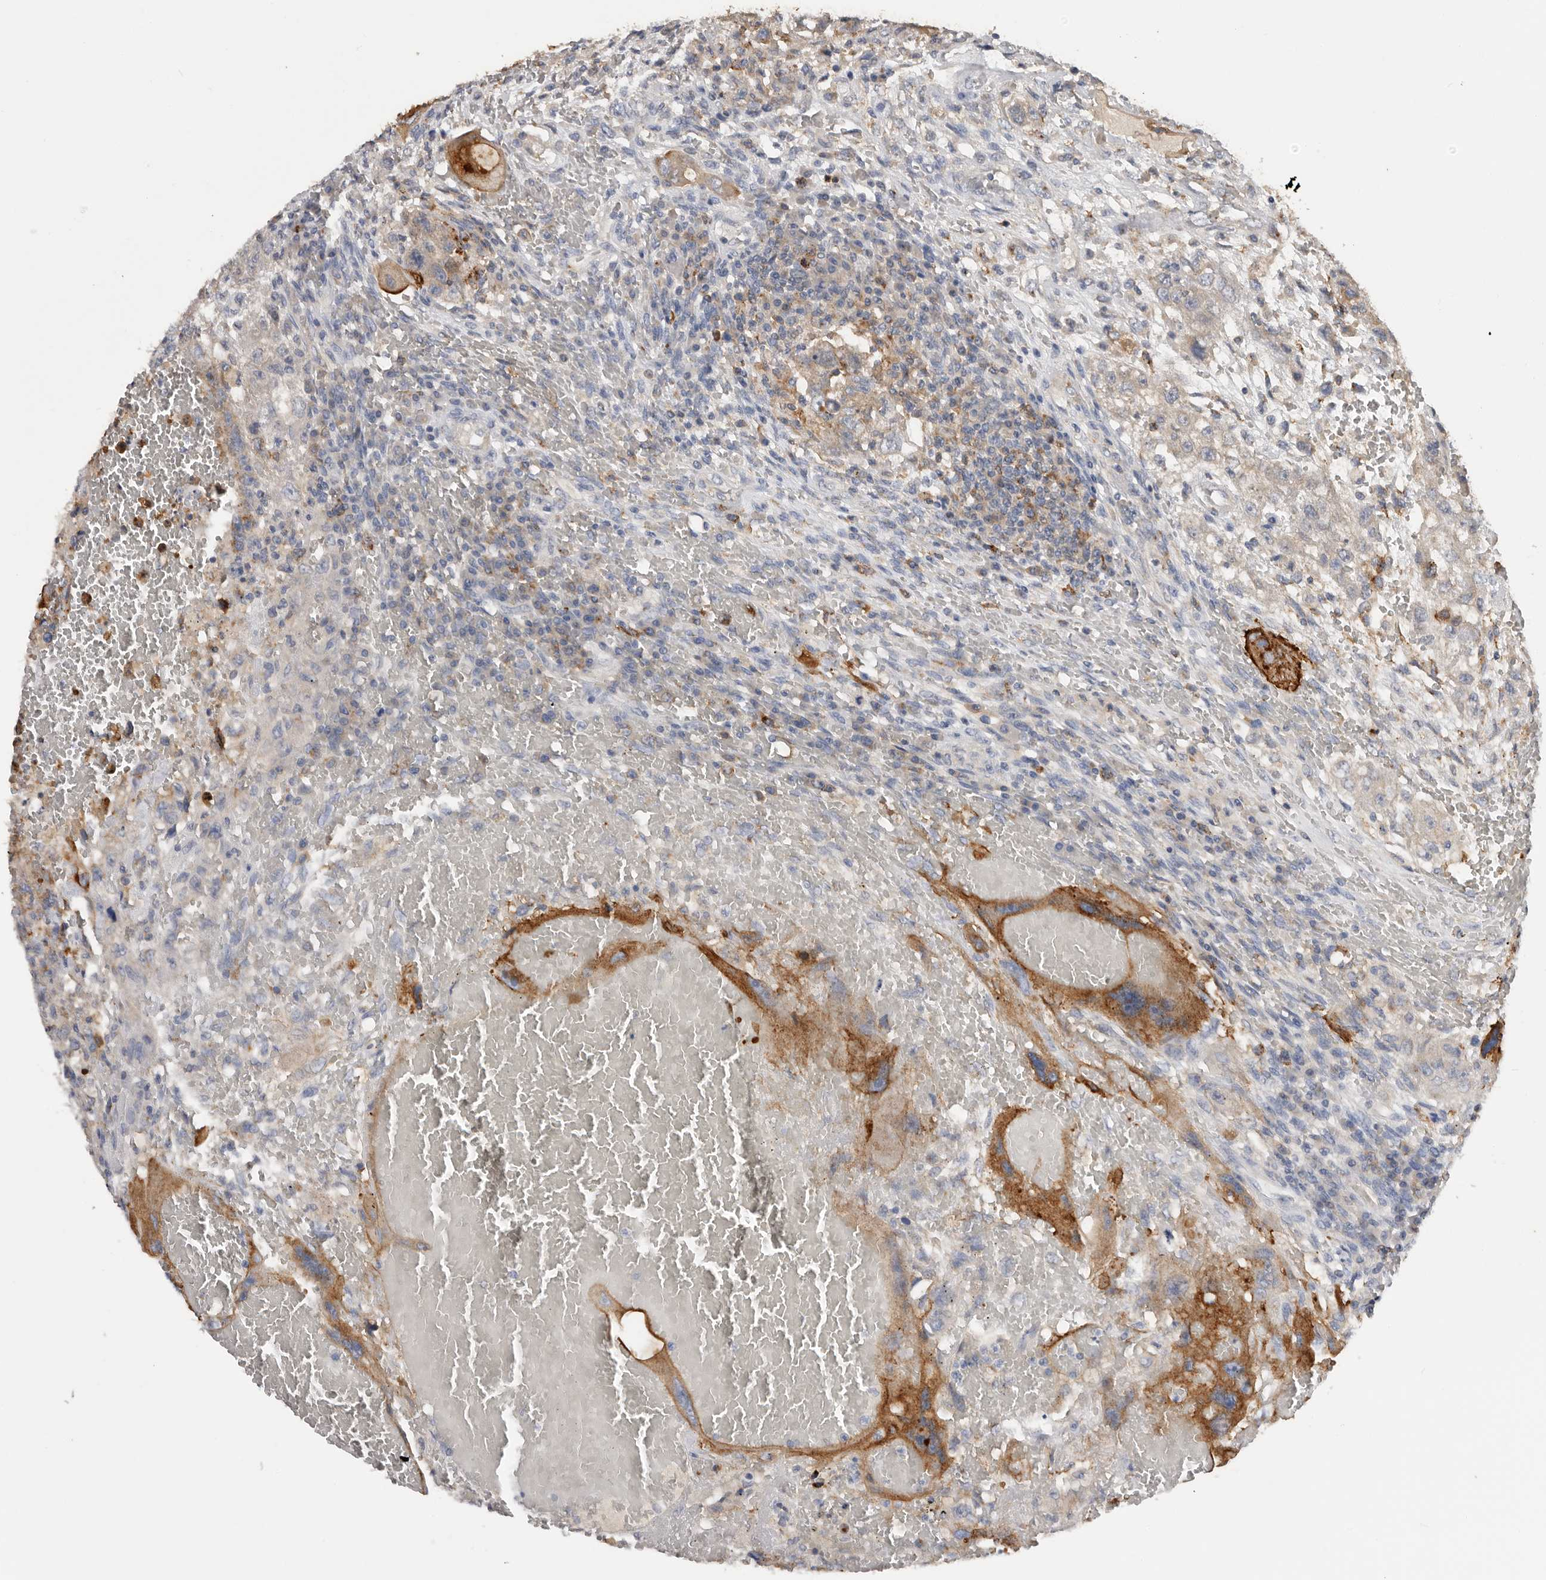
{"staining": {"intensity": "moderate", "quantity": ">75%", "location": "cytoplasmic/membranous"}, "tissue": "testis cancer", "cell_type": "Tumor cells", "image_type": "cancer", "snomed": [{"axis": "morphology", "description": "Carcinoma, Embryonal, NOS"}, {"axis": "topography", "description": "Testis"}], "caption": "A medium amount of moderate cytoplasmic/membranous expression is seen in about >75% of tumor cells in testis cancer tissue. The protein of interest is shown in brown color, while the nuclei are stained blue.", "gene": "TFRC", "patient": {"sex": "male", "age": 26}}